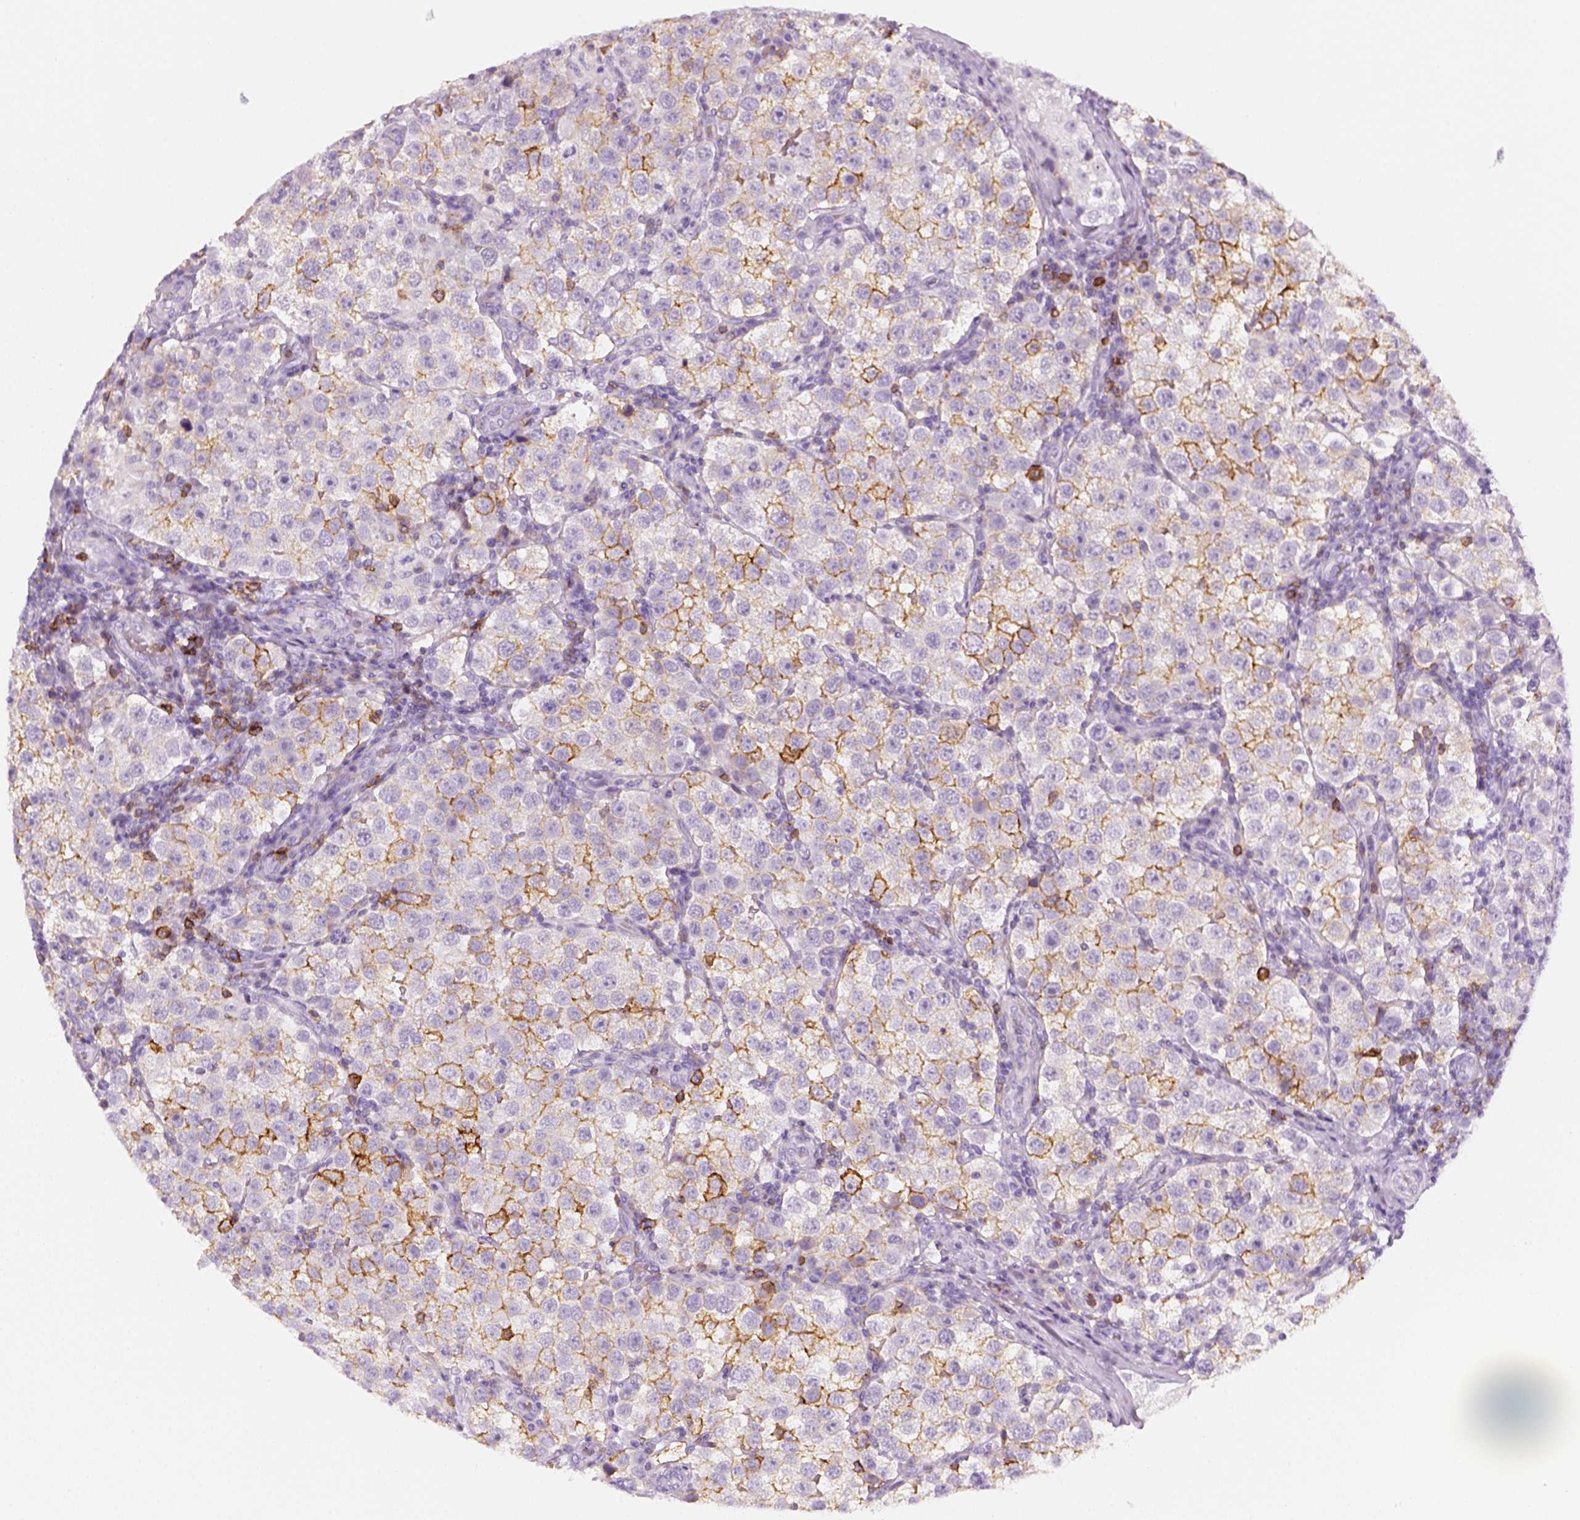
{"staining": {"intensity": "moderate", "quantity": "<25%", "location": "cytoplasmic/membranous"}, "tissue": "testis cancer", "cell_type": "Tumor cells", "image_type": "cancer", "snomed": [{"axis": "morphology", "description": "Seminoma, NOS"}, {"axis": "topography", "description": "Testis"}], "caption": "This image shows IHC staining of human seminoma (testis), with low moderate cytoplasmic/membranous staining in approximately <25% of tumor cells.", "gene": "AQP3", "patient": {"sex": "male", "age": 37}}